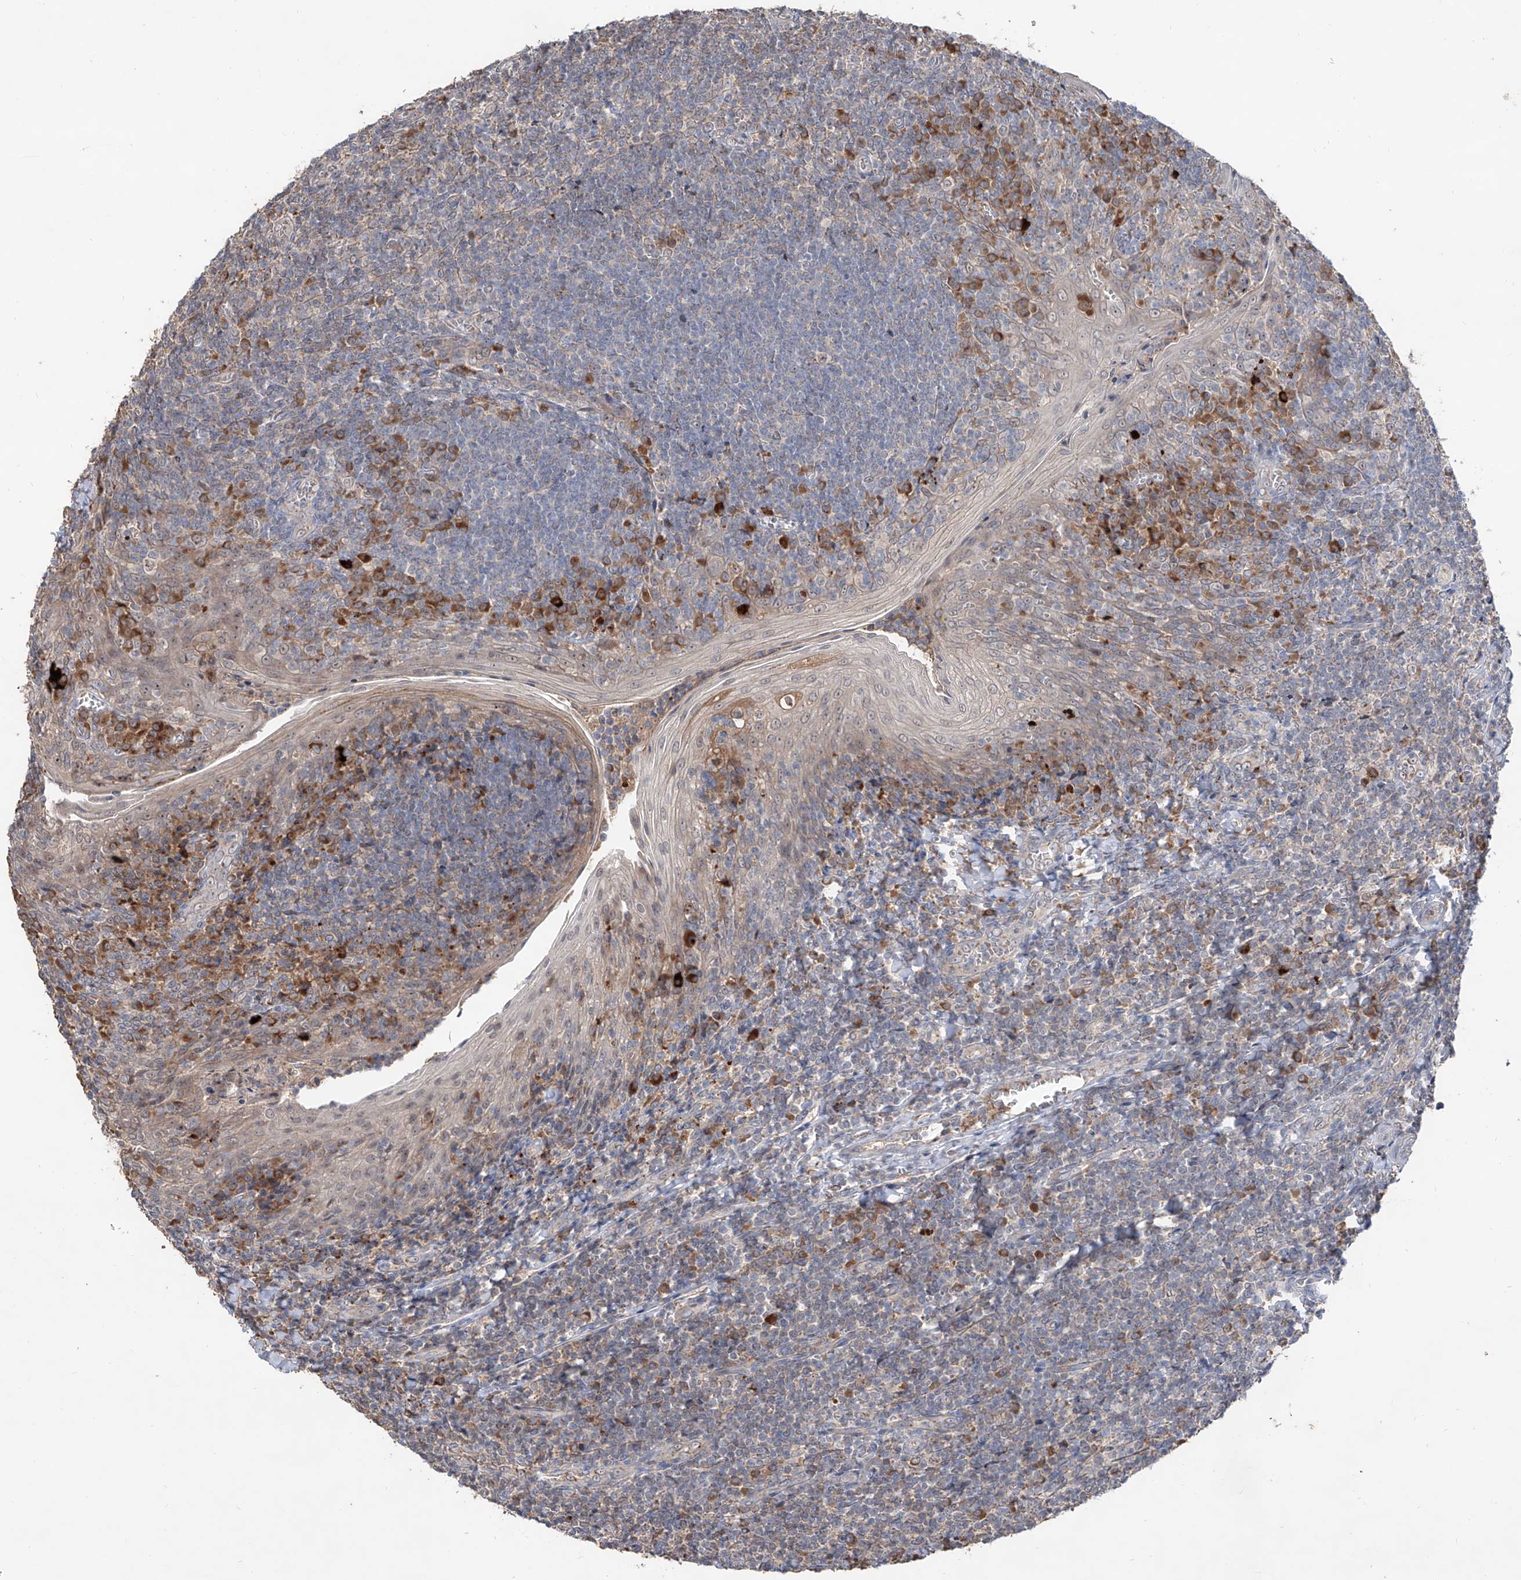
{"staining": {"intensity": "moderate", "quantity": "<25%", "location": "cytoplasmic/membranous"}, "tissue": "tonsil", "cell_type": "Germinal center cells", "image_type": "normal", "snomed": [{"axis": "morphology", "description": "Normal tissue, NOS"}, {"axis": "topography", "description": "Tonsil"}], "caption": "The histopathology image reveals immunohistochemical staining of unremarkable tonsil. There is moderate cytoplasmic/membranous positivity is appreciated in approximately <25% of germinal center cells.", "gene": "EDN1", "patient": {"sex": "male", "age": 27}}